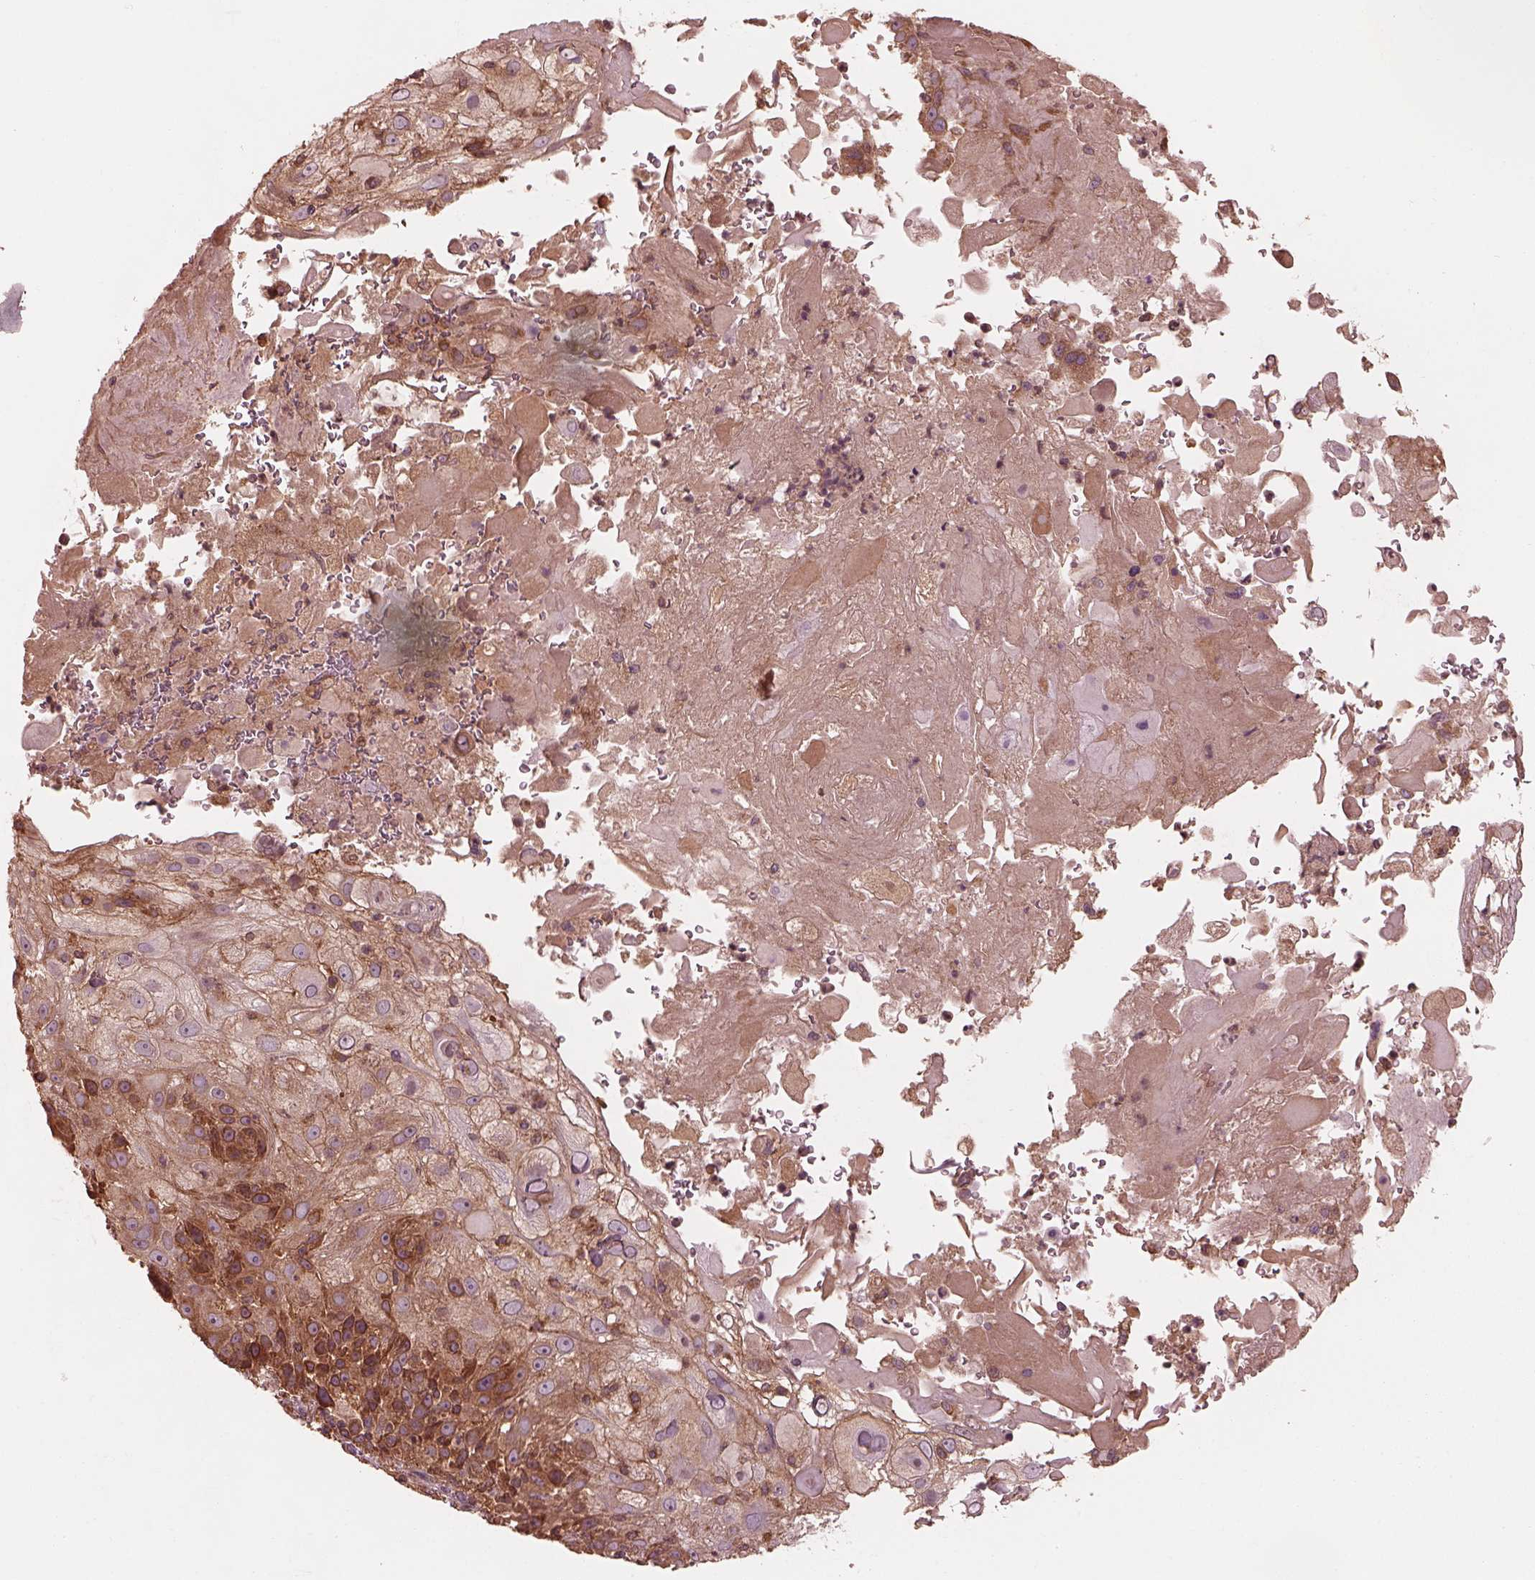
{"staining": {"intensity": "strong", "quantity": "25%-75%", "location": "cytoplasmic/membranous"}, "tissue": "skin cancer", "cell_type": "Tumor cells", "image_type": "cancer", "snomed": [{"axis": "morphology", "description": "Normal tissue, NOS"}, {"axis": "morphology", "description": "Squamous cell carcinoma, NOS"}, {"axis": "topography", "description": "Skin"}], "caption": "Immunohistochemistry staining of skin cancer (squamous cell carcinoma), which reveals high levels of strong cytoplasmic/membranous staining in approximately 25%-75% of tumor cells indicating strong cytoplasmic/membranous protein positivity. The staining was performed using DAB (brown) for protein detection and nuclei were counterstained in hematoxylin (blue).", "gene": "PIK3R2", "patient": {"sex": "female", "age": 83}}